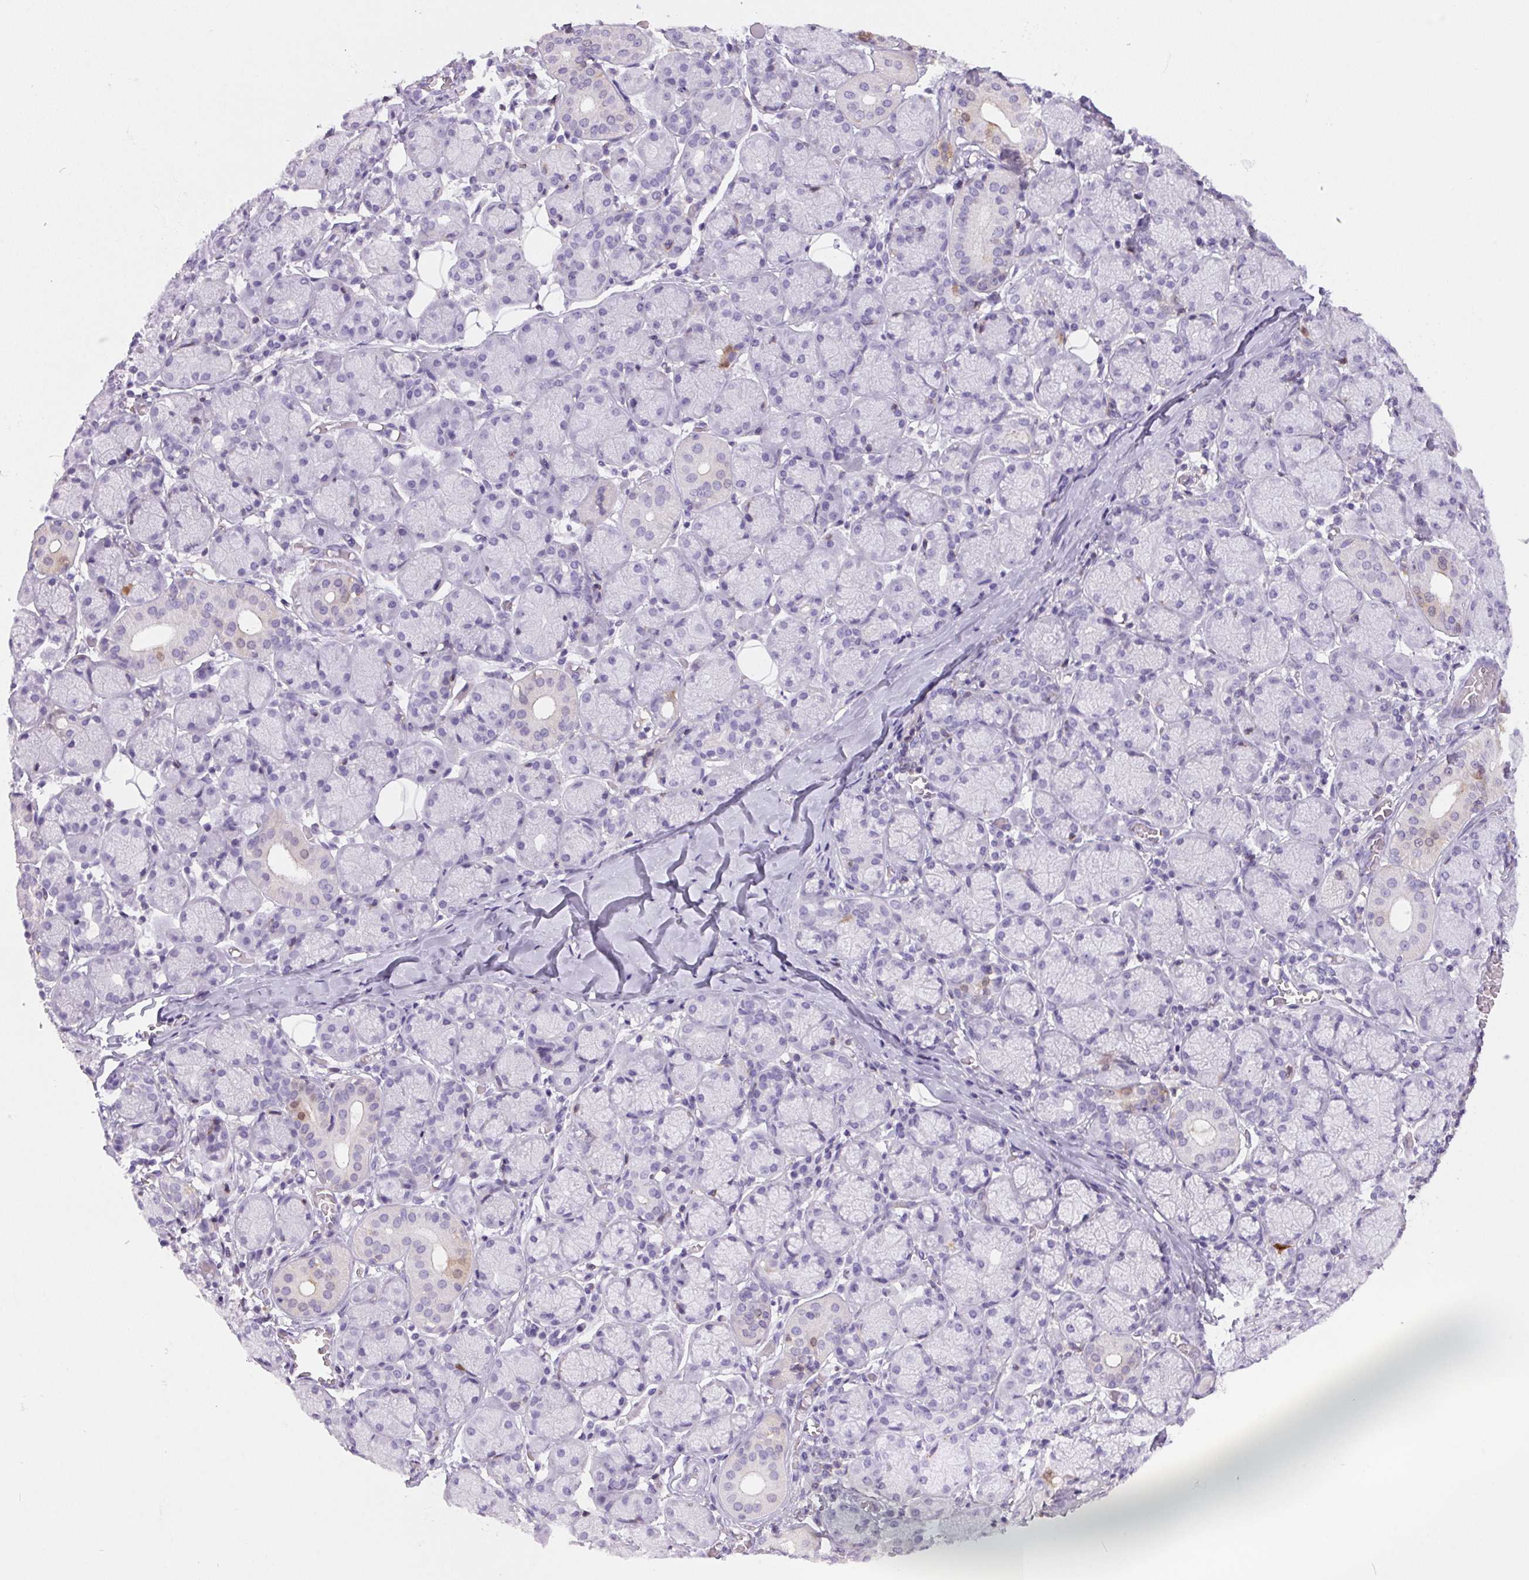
{"staining": {"intensity": "moderate", "quantity": "<25%", "location": "cytoplasmic/membranous,nuclear"}, "tissue": "salivary gland", "cell_type": "Glandular cells", "image_type": "normal", "snomed": [{"axis": "morphology", "description": "Normal tissue, NOS"}, {"axis": "topography", "description": "Salivary gland"}, {"axis": "topography", "description": "Peripheral nerve tissue"}], "caption": "An immunohistochemistry micrograph of normal tissue is shown. Protein staining in brown highlights moderate cytoplasmic/membranous,nuclear positivity in salivary gland within glandular cells. (Brightfield microscopy of DAB IHC at high magnification).", "gene": "S100A2", "patient": {"sex": "female", "age": 24}}